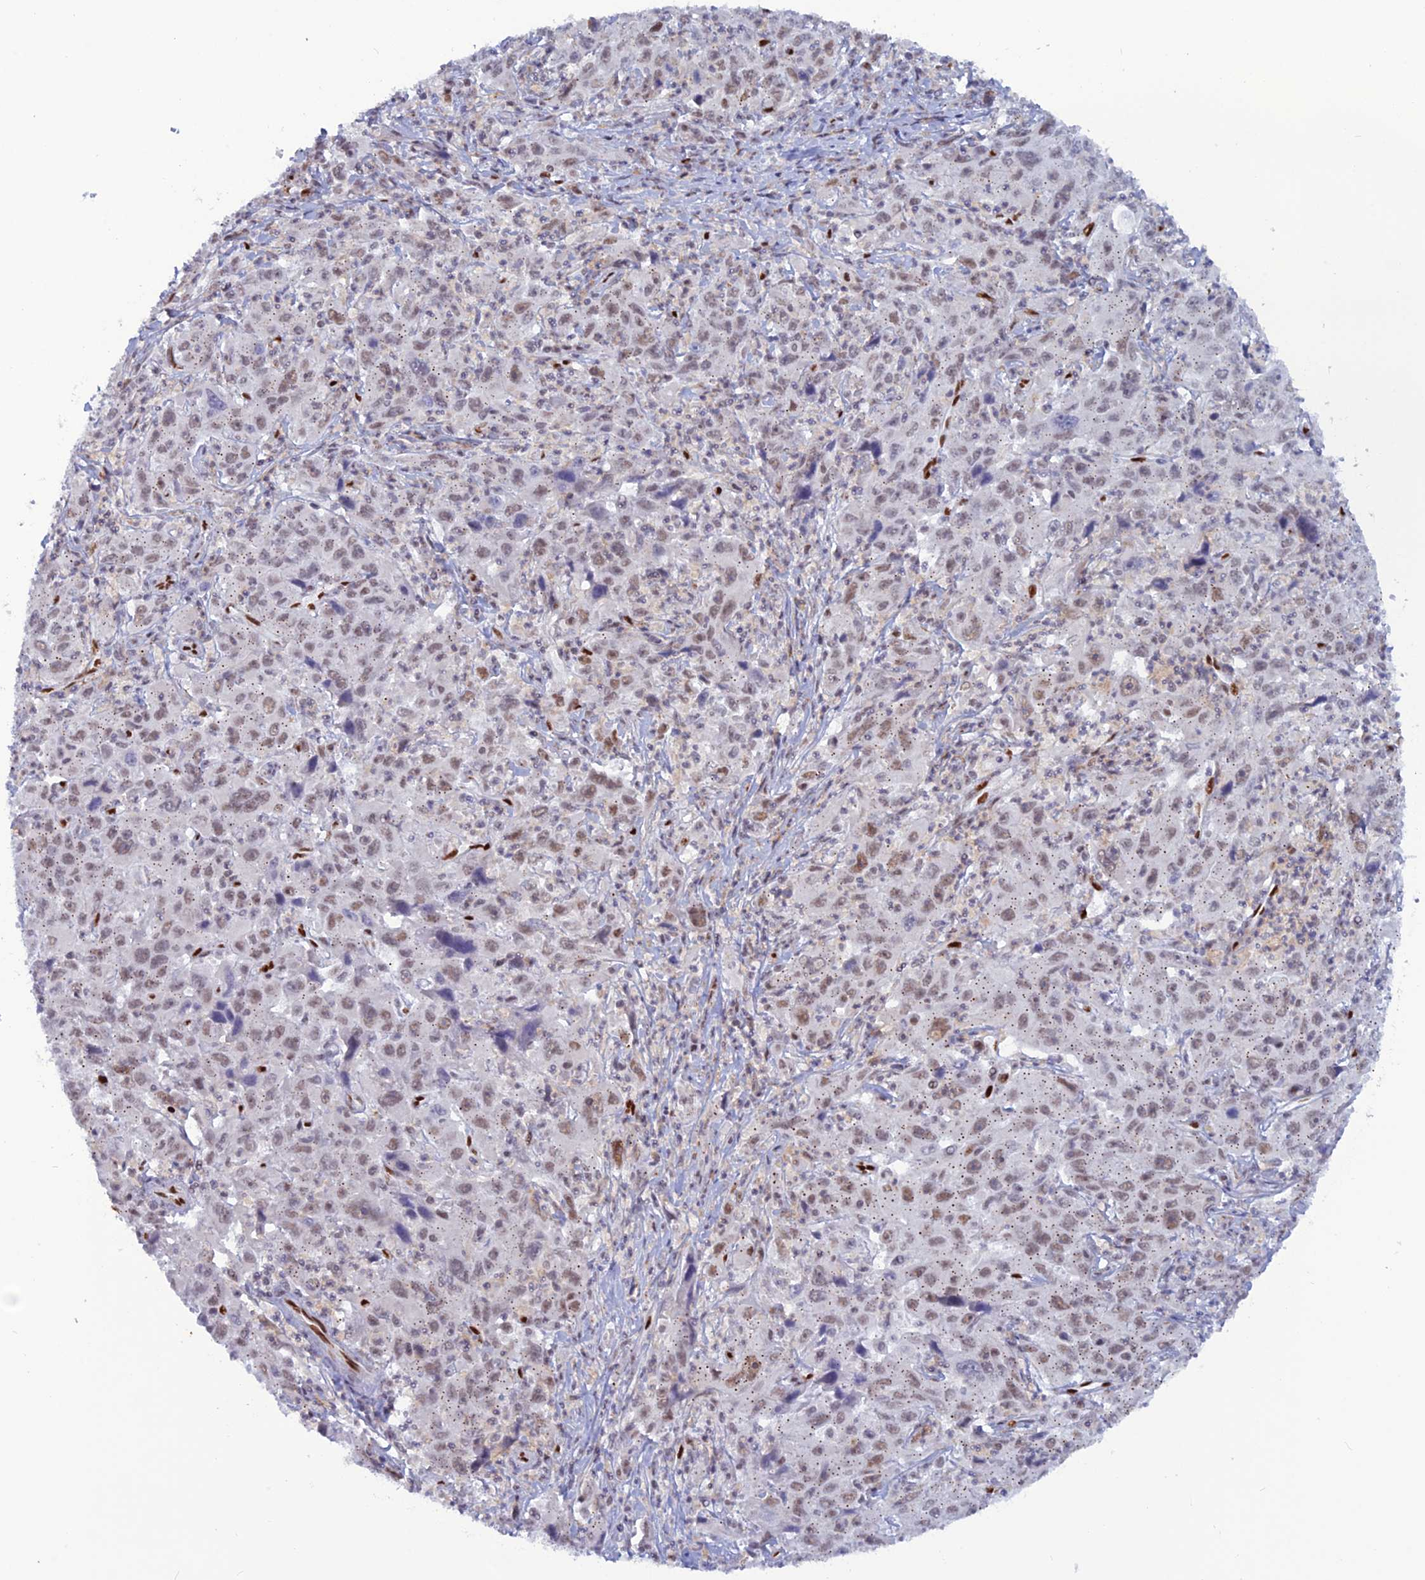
{"staining": {"intensity": "weak", "quantity": "25%-75%", "location": "nuclear"}, "tissue": "liver cancer", "cell_type": "Tumor cells", "image_type": "cancer", "snomed": [{"axis": "morphology", "description": "Carcinoma, Hepatocellular, NOS"}, {"axis": "topography", "description": "Liver"}], "caption": "DAB immunohistochemical staining of human liver cancer (hepatocellular carcinoma) shows weak nuclear protein expression in about 25%-75% of tumor cells. (Stains: DAB in brown, nuclei in blue, Microscopy: brightfield microscopy at high magnification).", "gene": "NOL4L", "patient": {"sex": "male", "age": 63}}